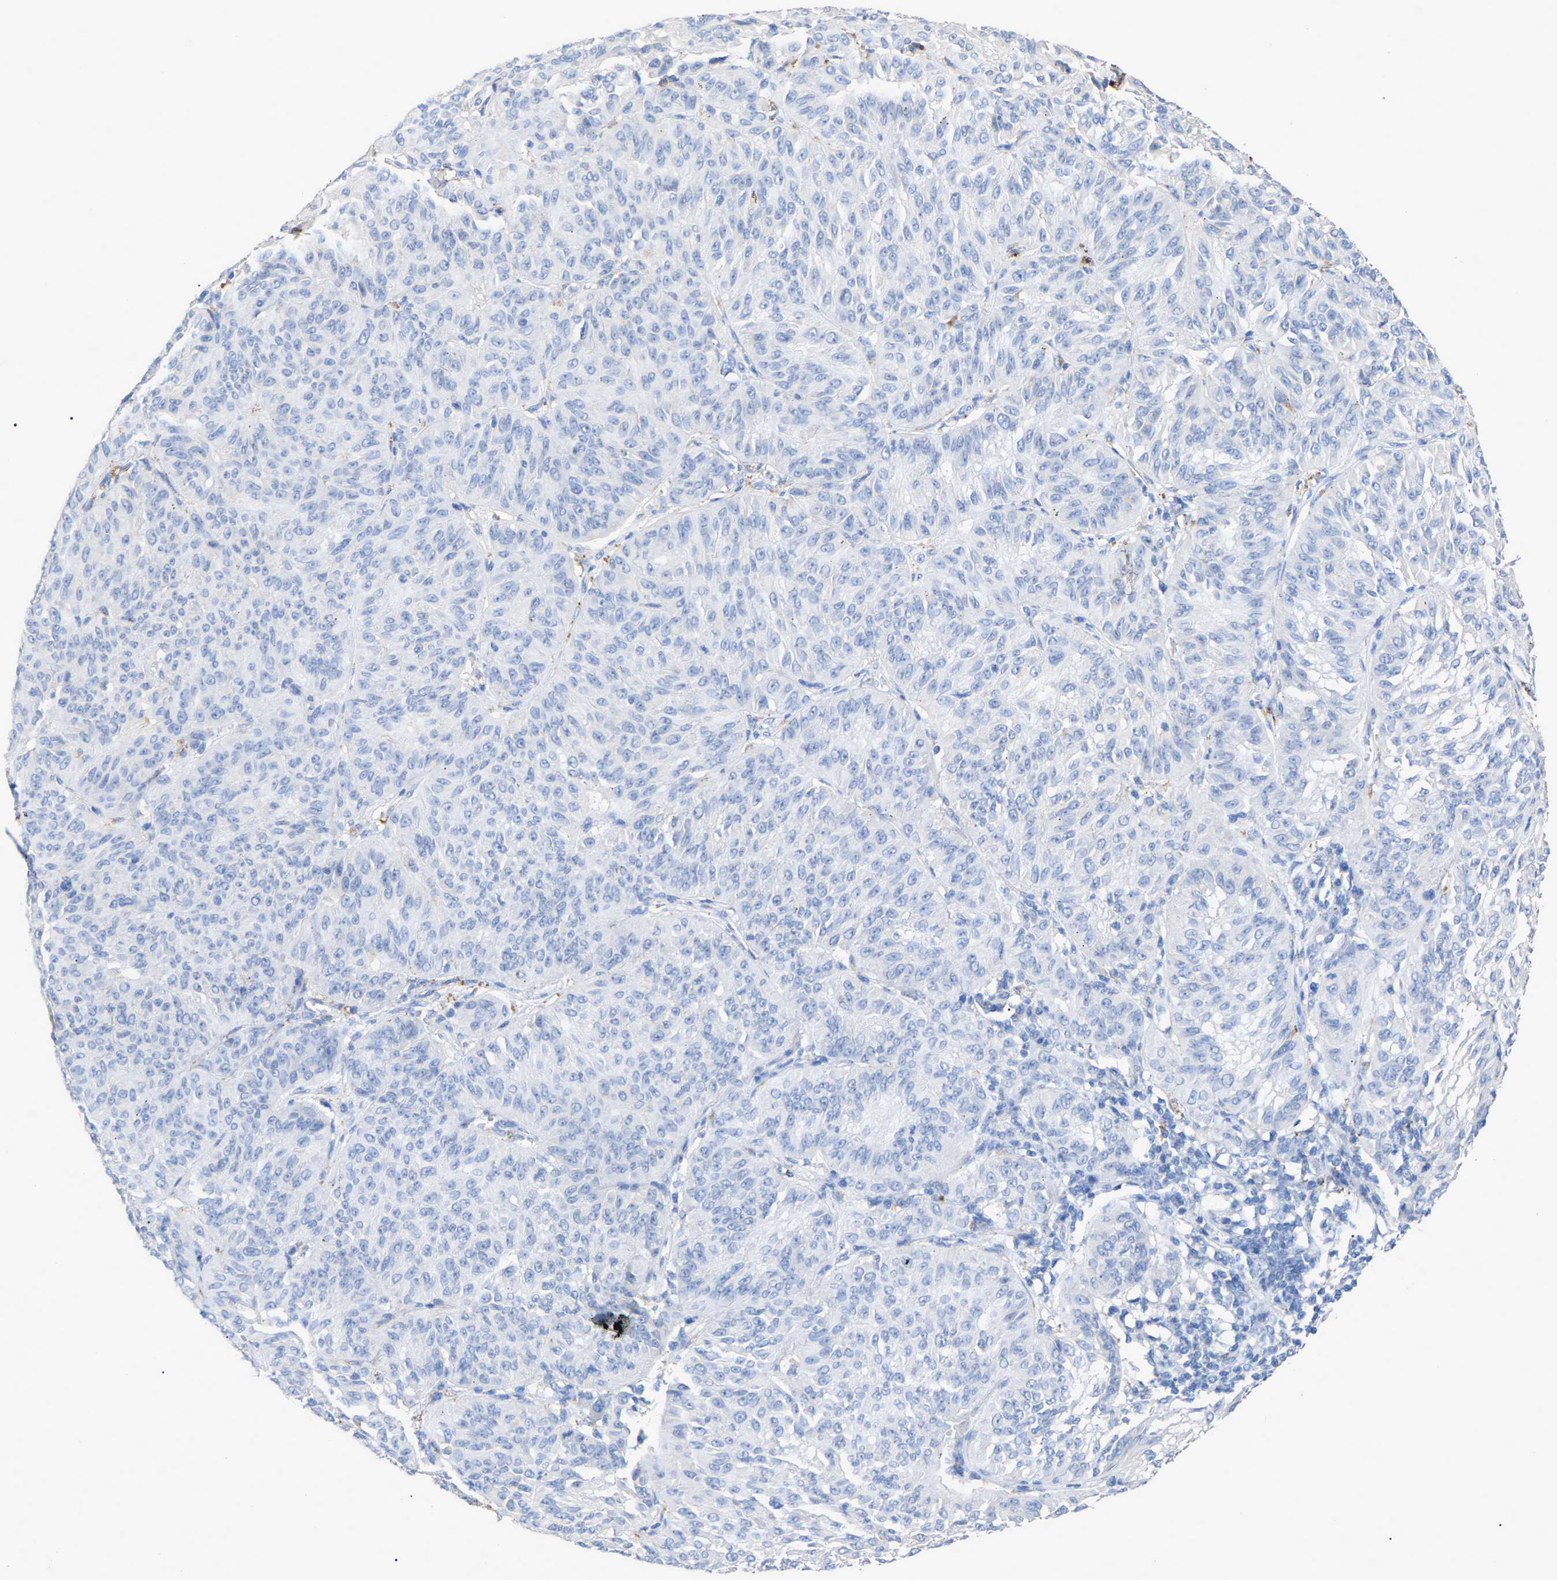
{"staining": {"intensity": "negative", "quantity": "none", "location": "none"}, "tissue": "melanoma", "cell_type": "Tumor cells", "image_type": "cancer", "snomed": [{"axis": "morphology", "description": "Malignant melanoma, NOS"}, {"axis": "topography", "description": "Skin"}], "caption": "Malignant melanoma stained for a protein using immunohistochemistry (IHC) exhibits no expression tumor cells.", "gene": "SMPD2", "patient": {"sex": "female", "age": 72}}